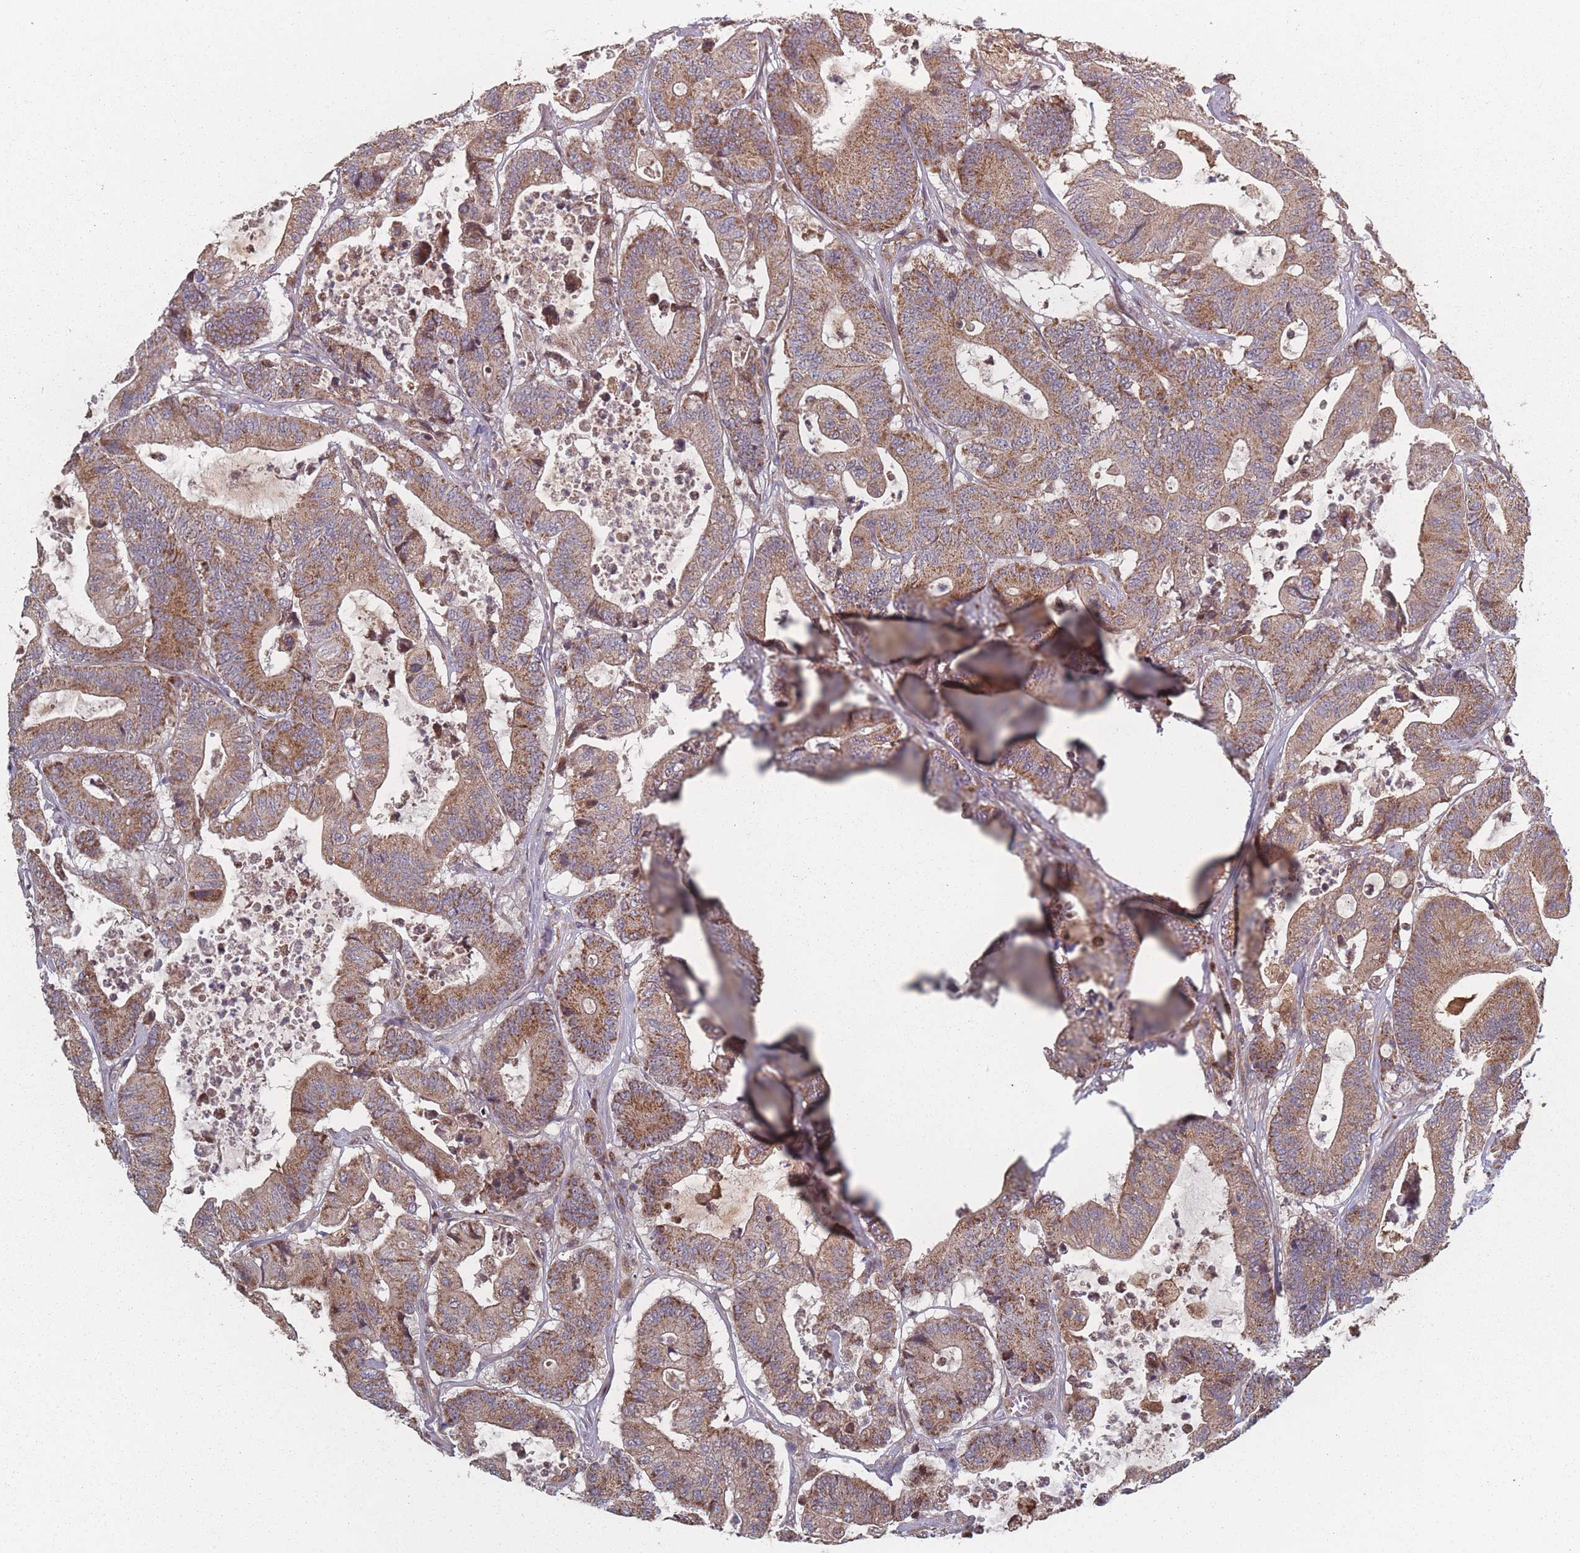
{"staining": {"intensity": "moderate", "quantity": ">75%", "location": "cytoplasmic/membranous"}, "tissue": "colorectal cancer", "cell_type": "Tumor cells", "image_type": "cancer", "snomed": [{"axis": "morphology", "description": "Adenocarcinoma, NOS"}, {"axis": "topography", "description": "Colon"}], "caption": "Brown immunohistochemical staining in colorectal cancer exhibits moderate cytoplasmic/membranous staining in approximately >75% of tumor cells.", "gene": "PSMB3", "patient": {"sex": "female", "age": 84}}